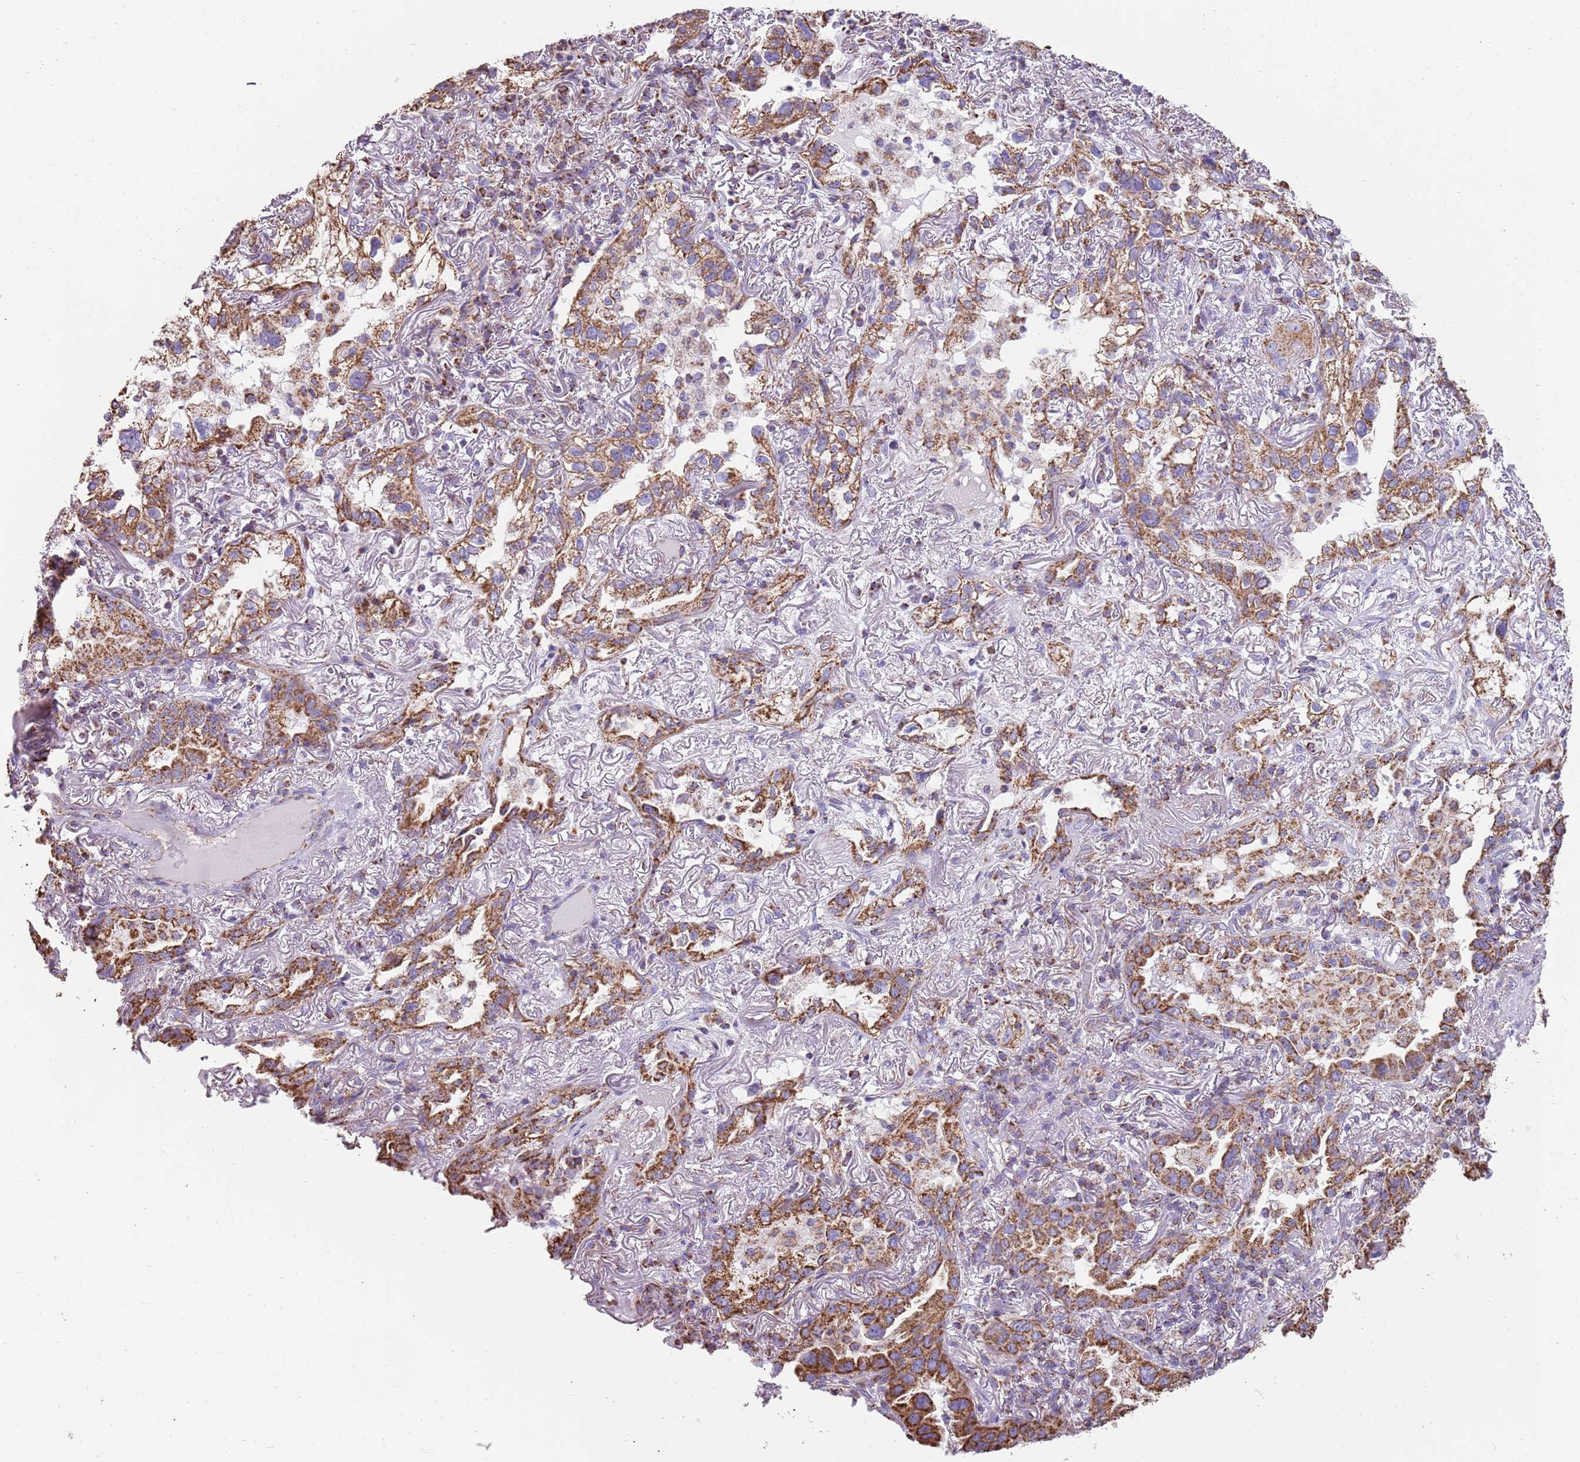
{"staining": {"intensity": "strong", "quantity": ">75%", "location": "cytoplasmic/membranous"}, "tissue": "lung cancer", "cell_type": "Tumor cells", "image_type": "cancer", "snomed": [{"axis": "morphology", "description": "Adenocarcinoma, NOS"}, {"axis": "topography", "description": "Lung"}], "caption": "High-power microscopy captured an immunohistochemistry (IHC) histopathology image of lung adenocarcinoma, revealing strong cytoplasmic/membranous staining in approximately >75% of tumor cells.", "gene": "TTLL1", "patient": {"sex": "female", "age": 69}}